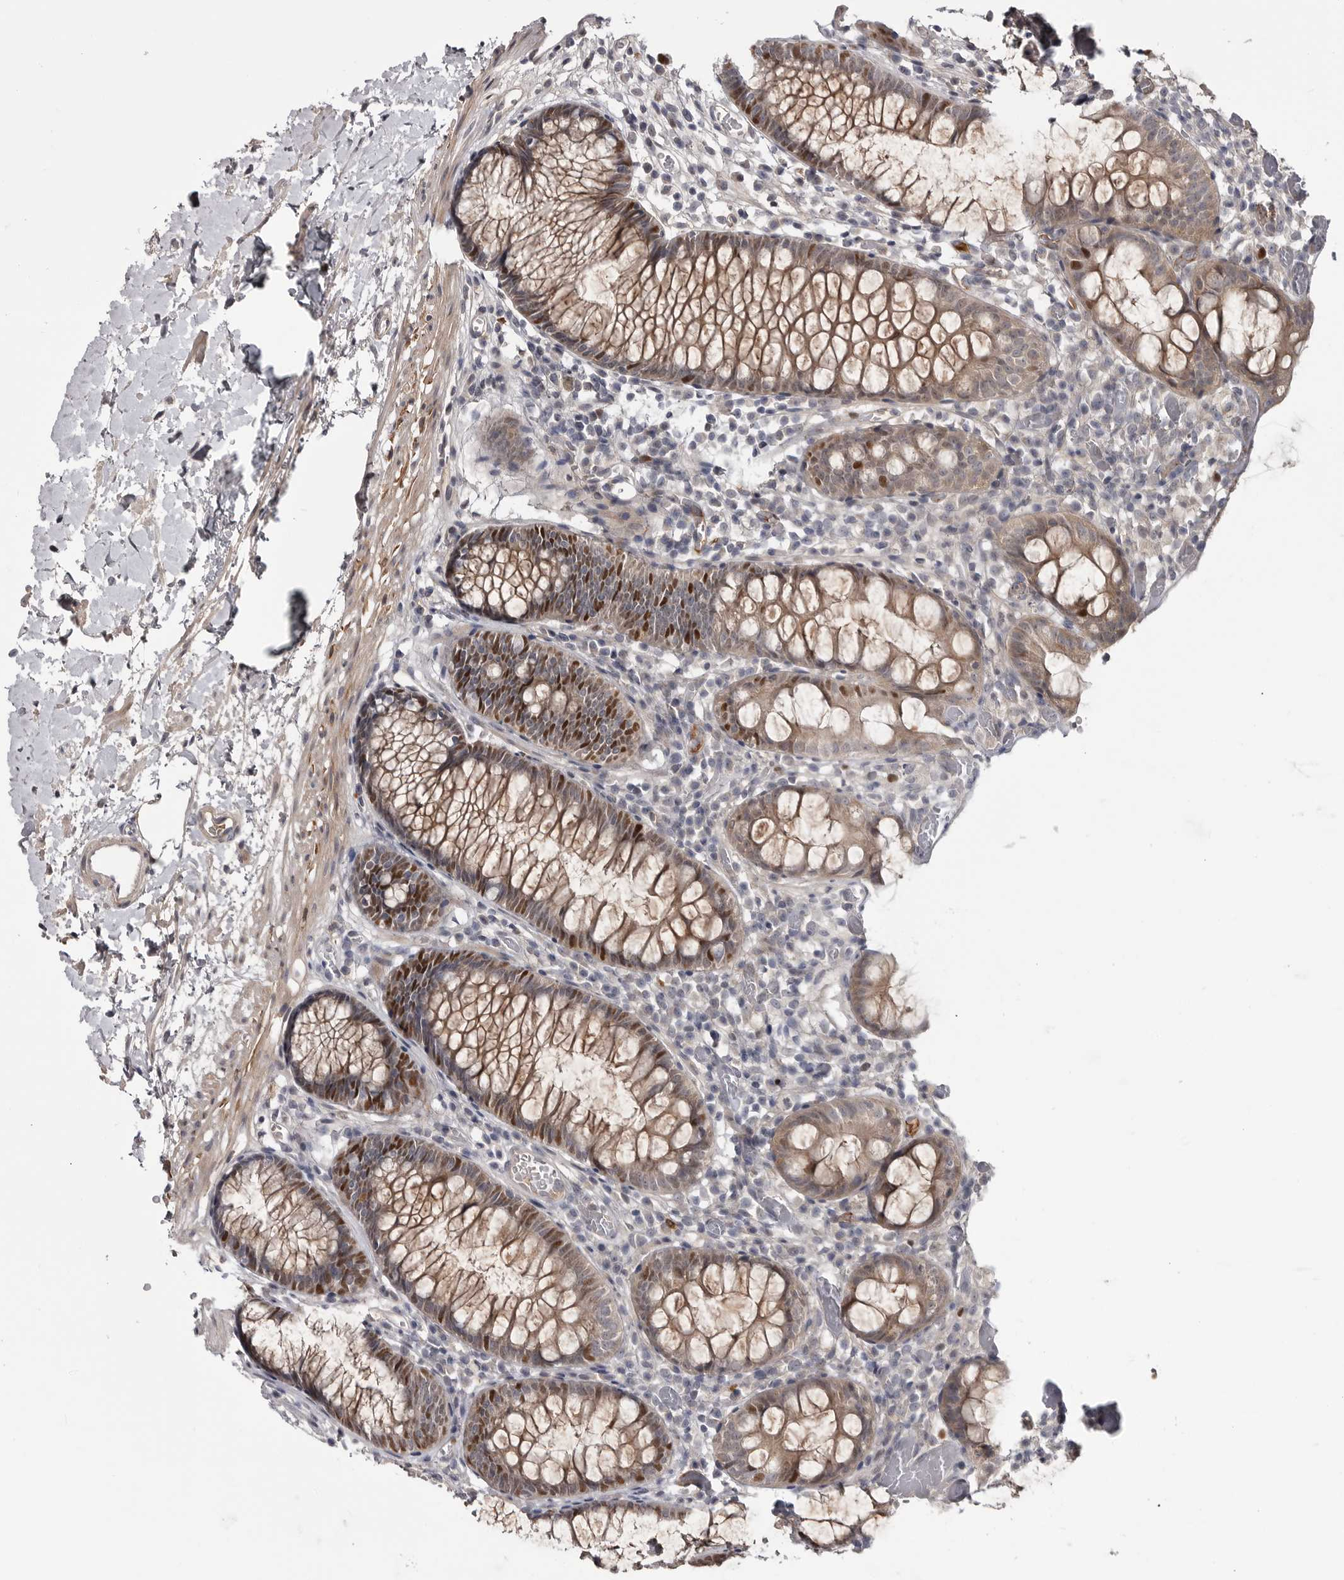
{"staining": {"intensity": "negative", "quantity": "none", "location": "none"}, "tissue": "colon", "cell_type": "Endothelial cells", "image_type": "normal", "snomed": [{"axis": "morphology", "description": "Normal tissue, NOS"}, {"axis": "topography", "description": "Colon"}], "caption": "Photomicrograph shows no significant protein positivity in endothelial cells of normal colon.", "gene": "ZNF277", "patient": {"sex": "male", "age": 14}}